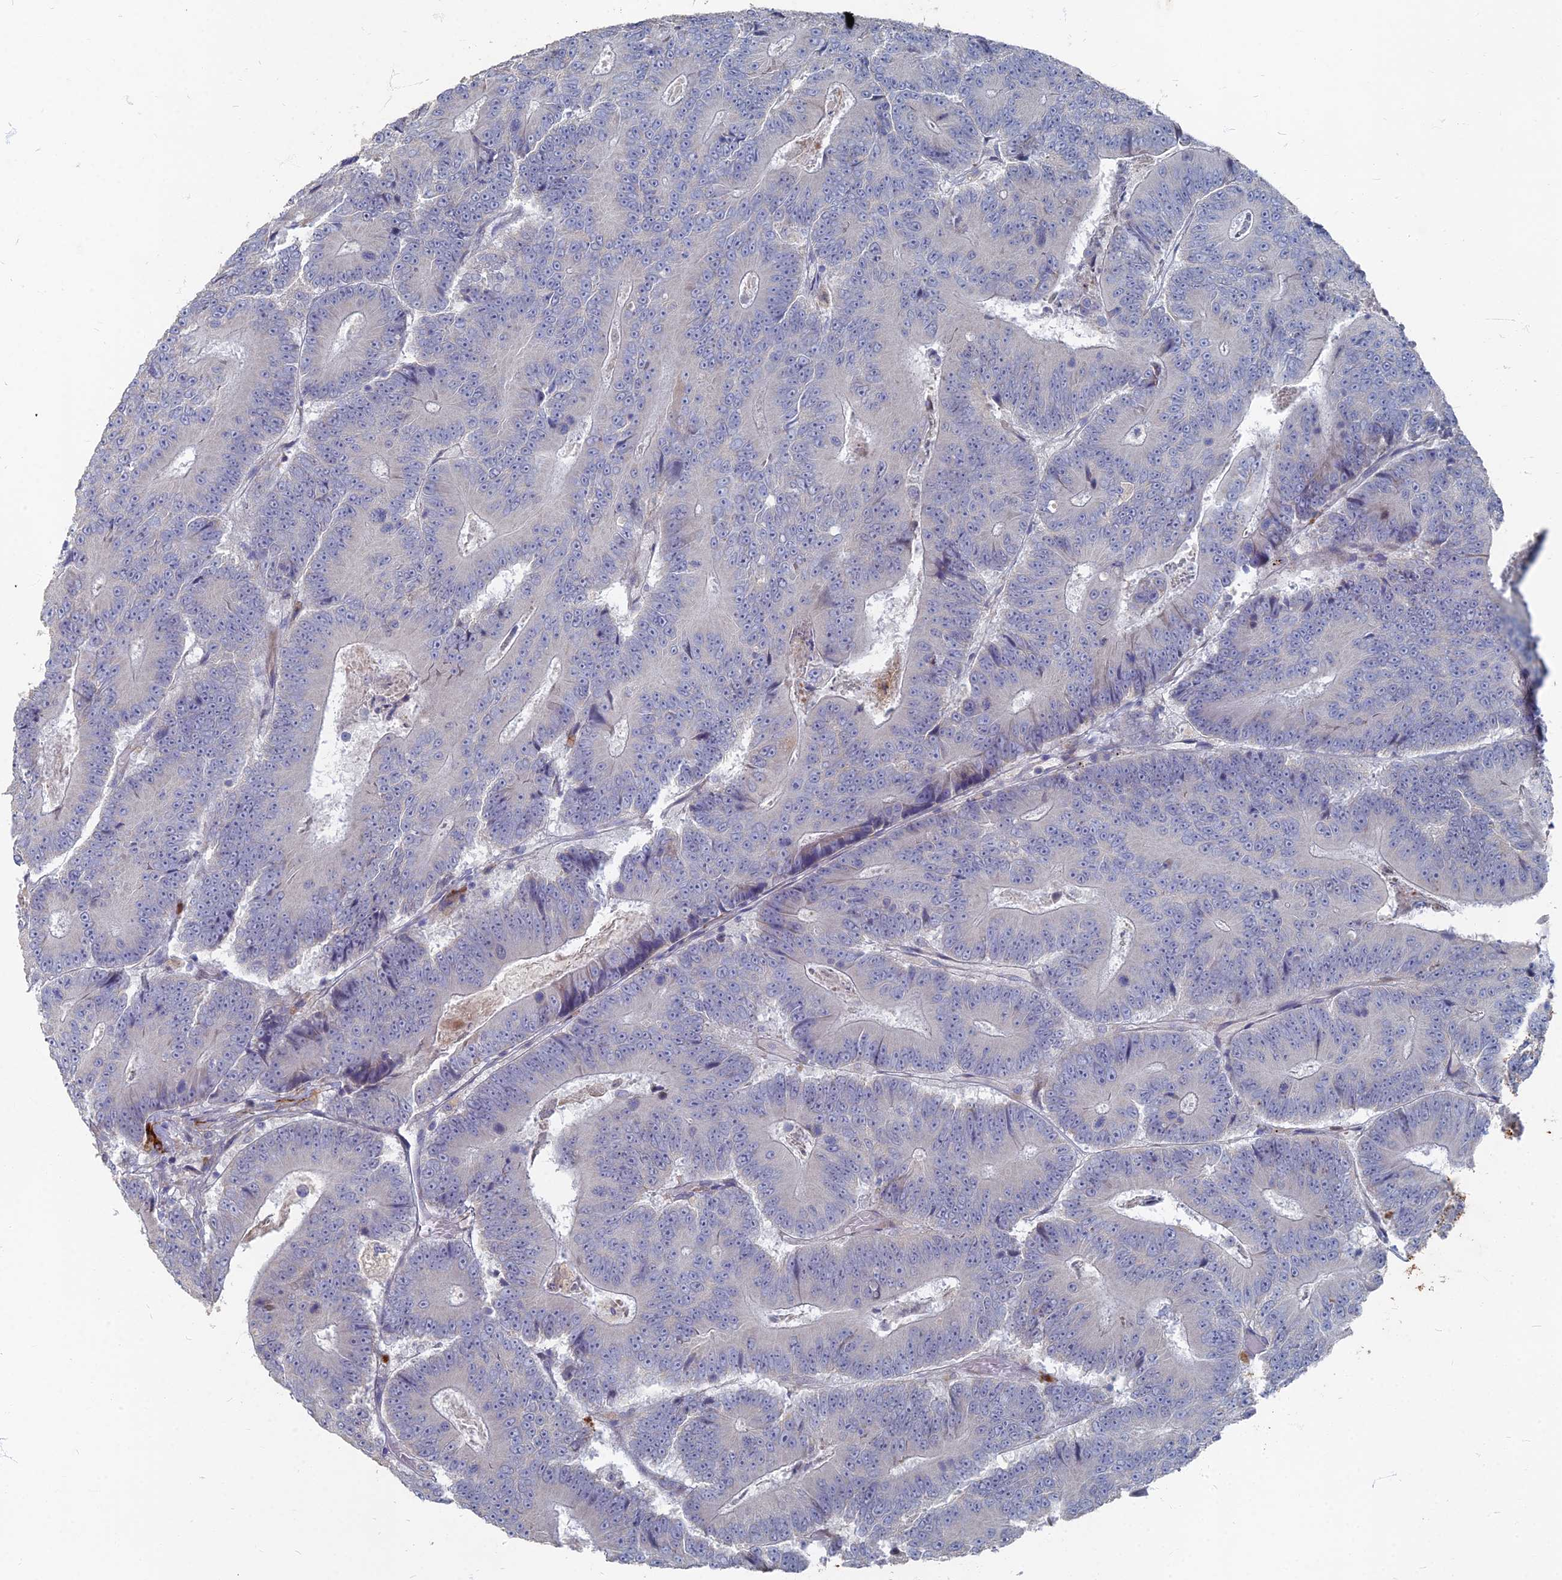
{"staining": {"intensity": "negative", "quantity": "none", "location": "none"}, "tissue": "colorectal cancer", "cell_type": "Tumor cells", "image_type": "cancer", "snomed": [{"axis": "morphology", "description": "Adenocarcinoma, NOS"}, {"axis": "topography", "description": "Colon"}], "caption": "Image shows no protein positivity in tumor cells of adenocarcinoma (colorectal) tissue.", "gene": "TMEM128", "patient": {"sex": "male", "age": 83}}